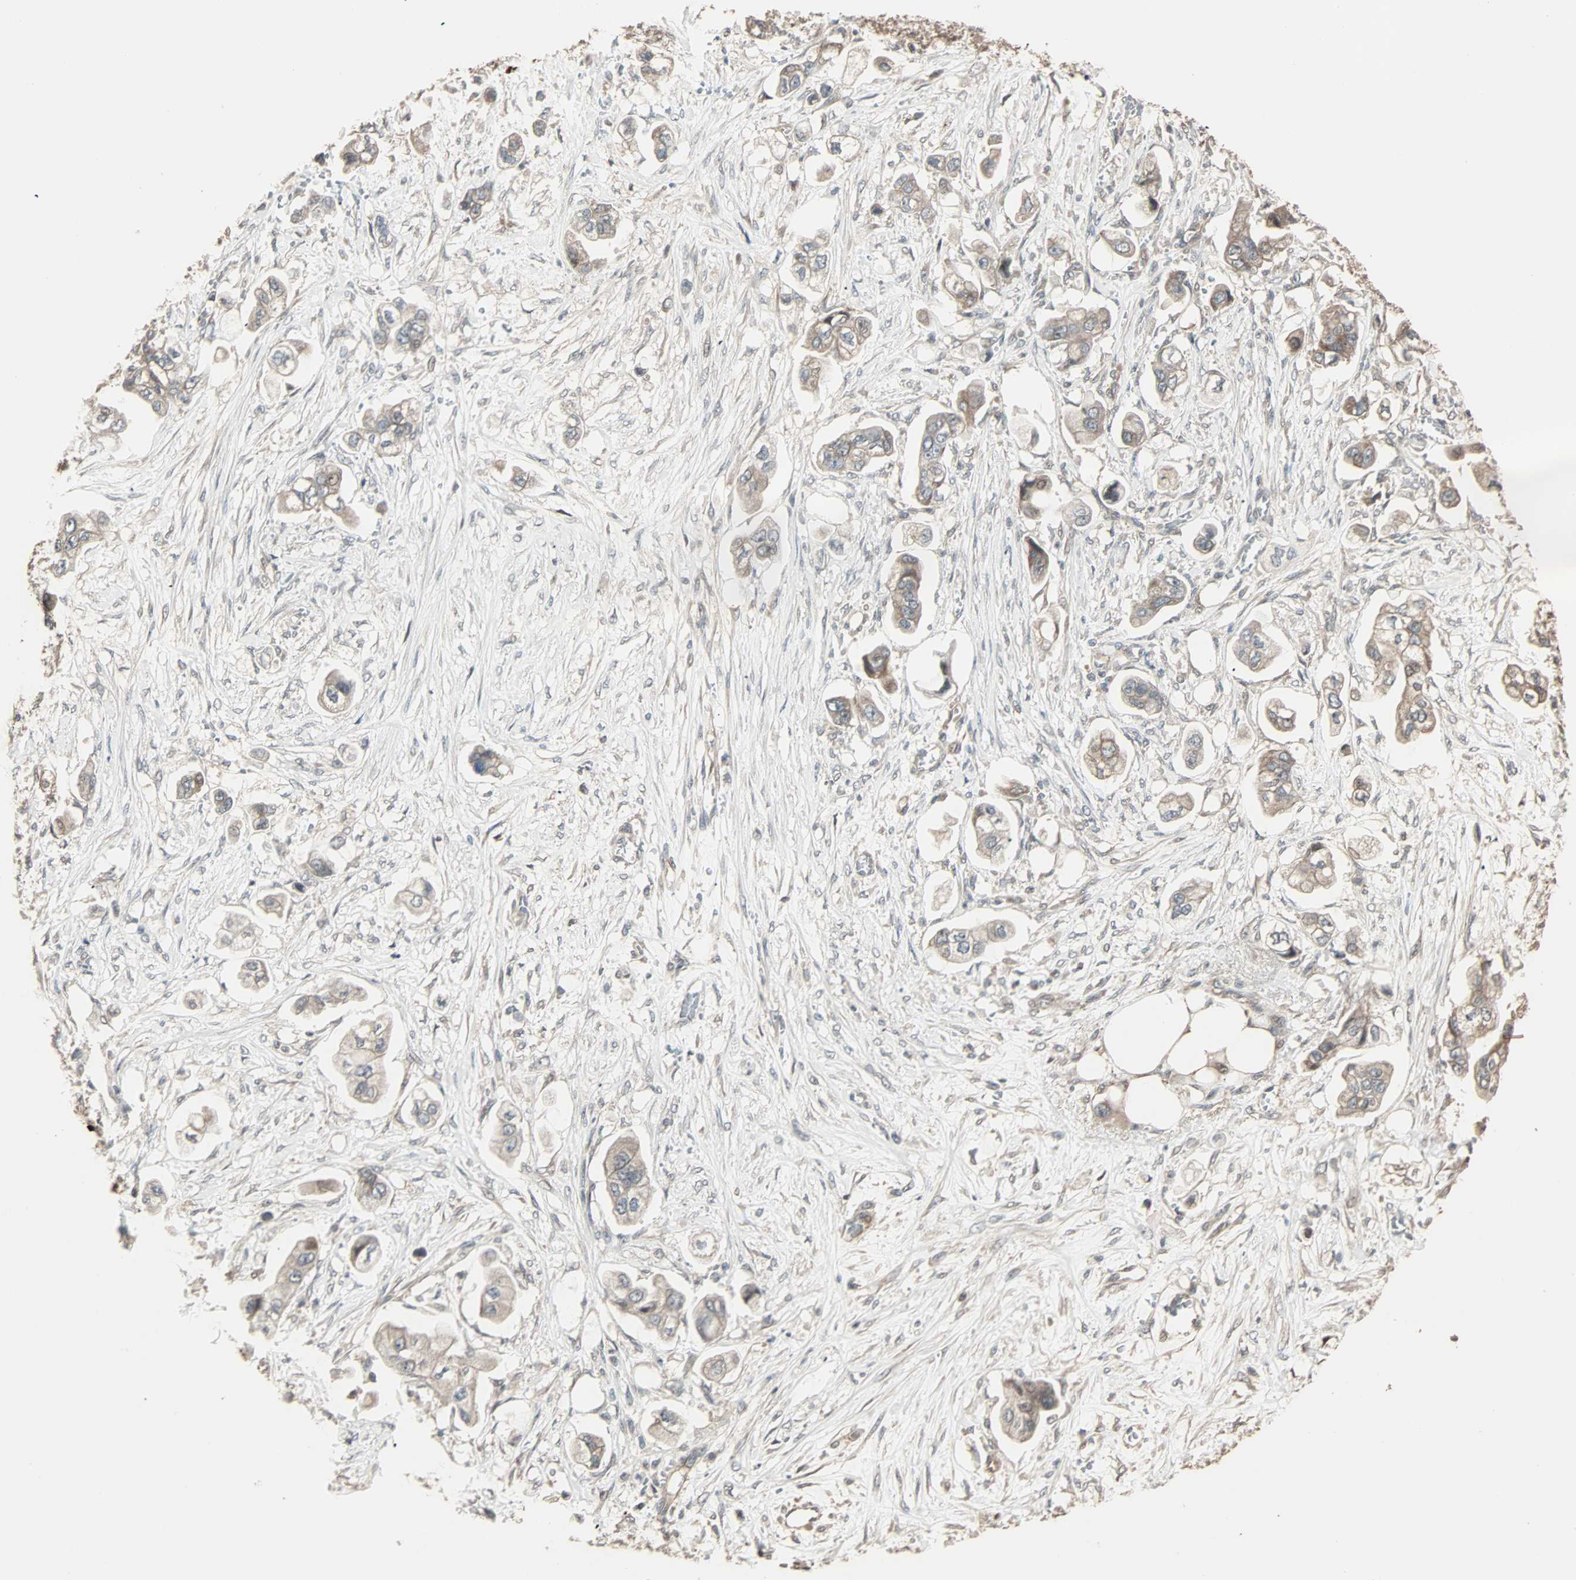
{"staining": {"intensity": "weak", "quantity": "25%-75%", "location": "cytoplasmic/membranous"}, "tissue": "stomach cancer", "cell_type": "Tumor cells", "image_type": "cancer", "snomed": [{"axis": "morphology", "description": "Adenocarcinoma, NOS"}, {"axis": "topography", "description": "Stomach"}], "caption": "Immunohistochemical staining of human stomach cancer reveals weak cytoplasmic/membranous protein positivity in approximately 25%-75% of tumor cells. (DAB (3,3'-diaminobenzidine) IHC, brown staining for protein, blue staining for nuclei).", "gene": "CALCRL", "patient": {"sex": "male", "age": 62}}